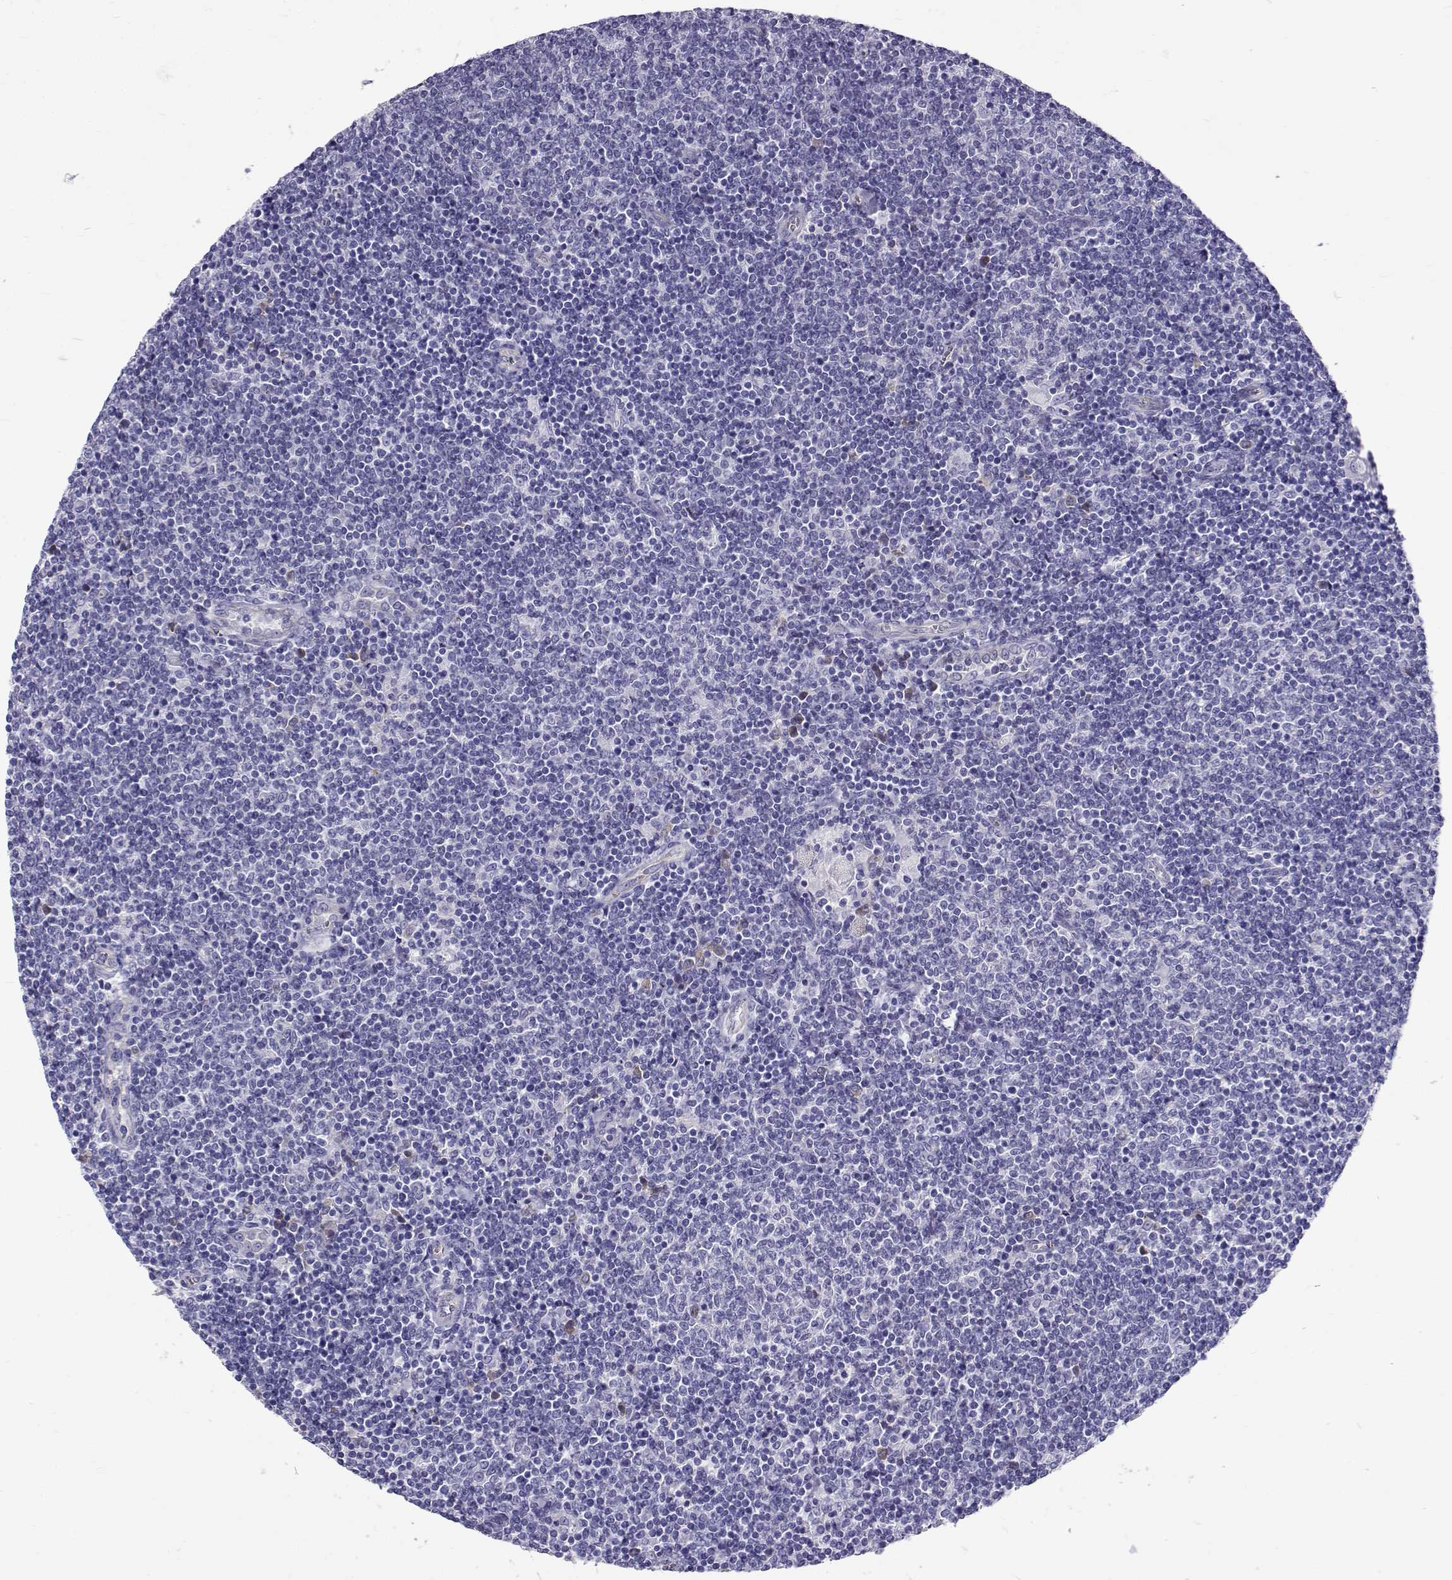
{"staining": {"intensity": "negative", "quantity": "none", "location": "none"}, "tissue": "lymphoma", "cell_type": "Tumor cells", "image_type": "cancer", "snomed": [{"axis": "morphology", "description": "Malignant lymphoma, non-Hodgkin's type, Low grade"}, {"axis": "topography", "description": "Lymph node"}], "caption": "Low-grade malignant lymphoma, non-Hodgkin's type stained for a protein using immunohistochemistry (IHC) displays no positivity tumor cells.", "gene": "IGSF1", "patient": {"sex": "male", "age": 52}}